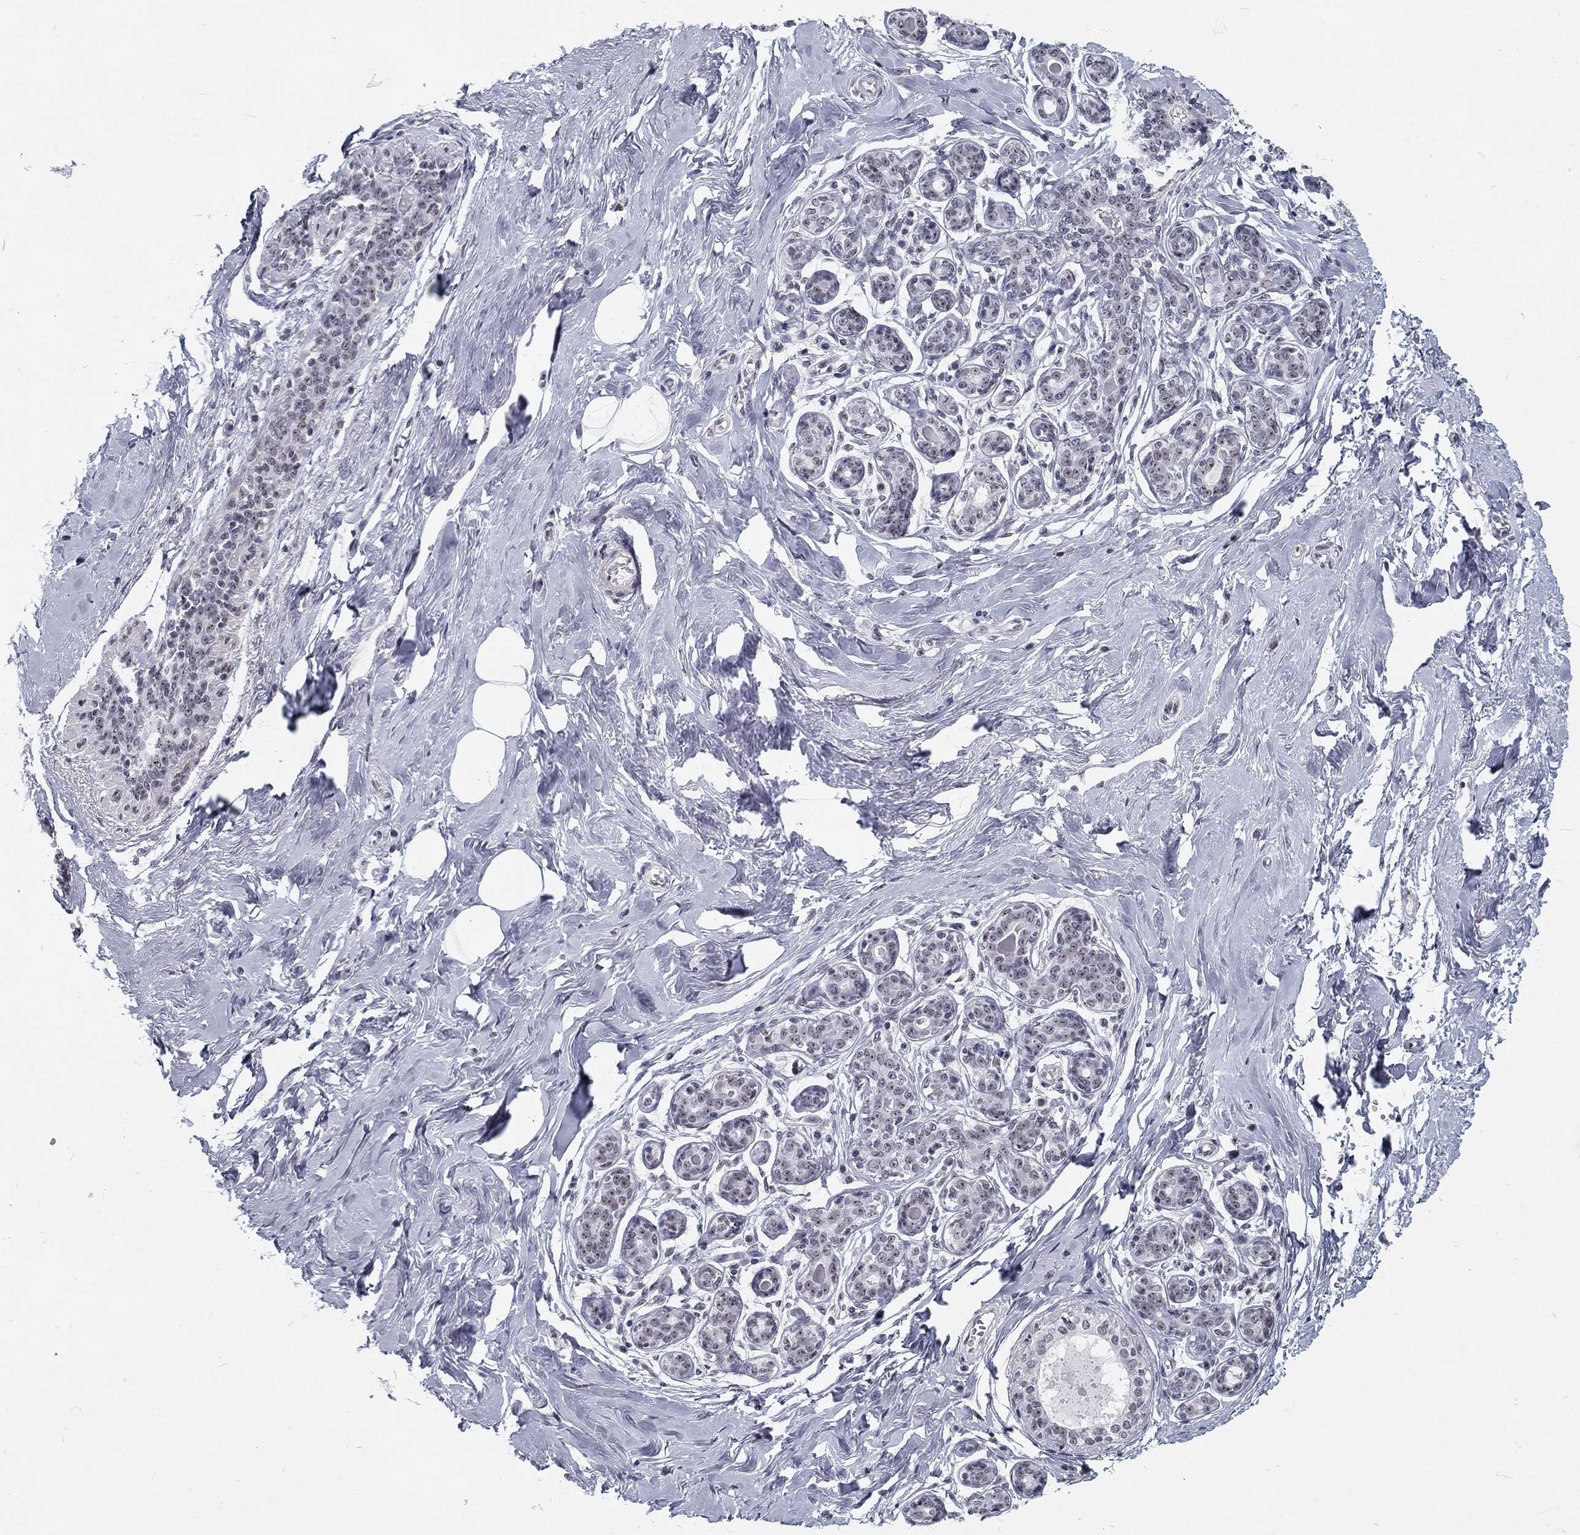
{"staining": {"intensity": "negative", "quantity": "none", "location": "none"}, "tissue": "breast", "cell_type": "Adipocytes", "image_type": "normal", "snomed": [{"axis": "morphology", "description": "Normal tissue, NOS"}, {"axis": "topography", "description": "Skin"}, {"axis": "topography", "description": "Breast"}], "caption": "The histopathology image reveals no staining of adipocytes in normal breast. (DAB (3,3'-diaminobenzidine) immunohistochemistry (IHC) with hematoxylin counter stain).", "gene": "SNORC", "patient": {"sex": "female", "age": 43}}